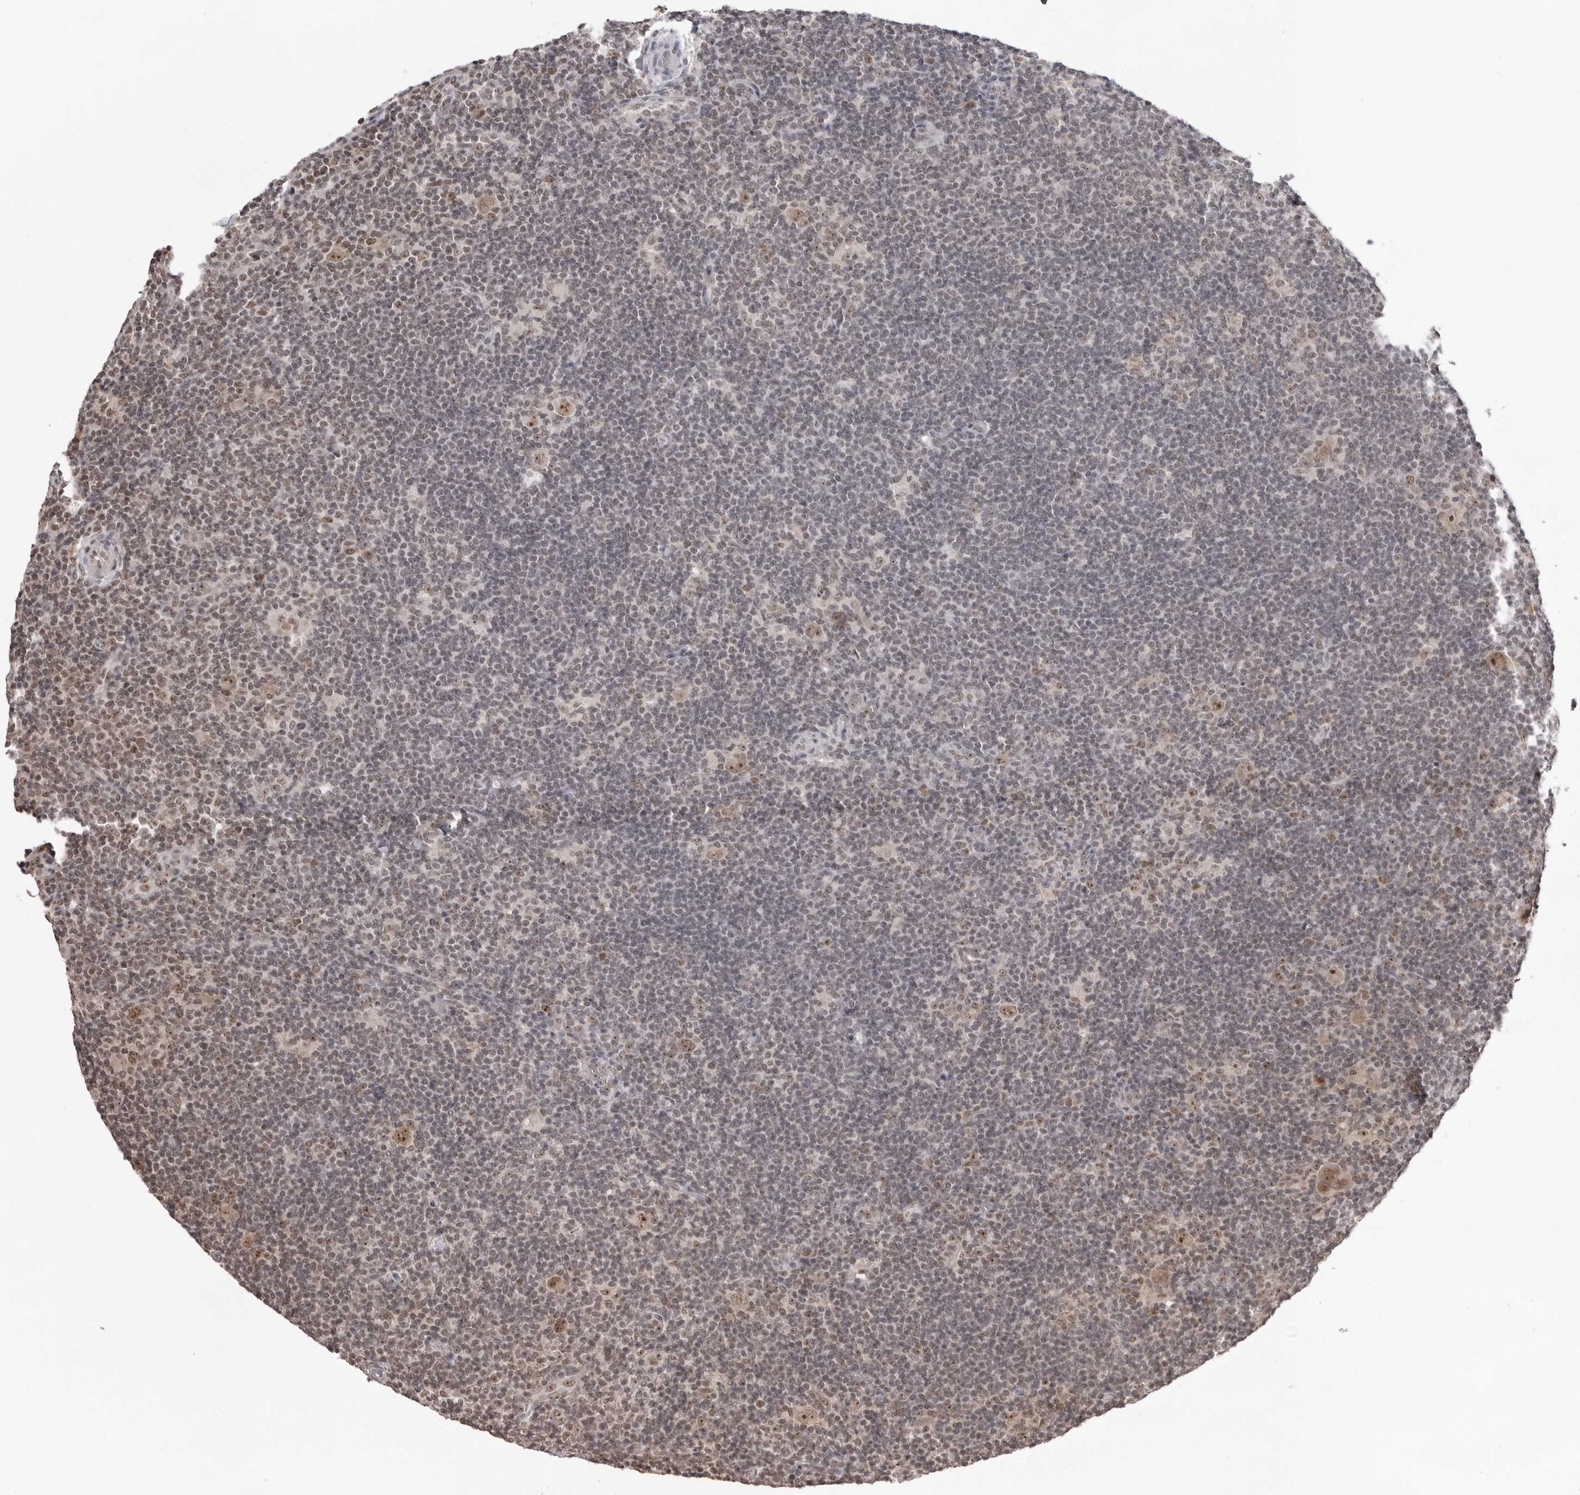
{"staining": {"intensity": "moderate", "quantity": ">75%", "location": "nuclear"}, "tissue": "lymphoma", "cell_type": "Tumor cells", "image_type": "cancer", "snomed": [{"axis": "morphology", "description": "Hodgkin's disease, NOS"}, {"axis": "topography", "description": "Lymph node"}], "caption": "Hodgkin's disease stained with immunohistochemistry (IHC) reveals moderate nuclear positivity in approximately >75% of tumor cells.", "gene": "EXOSC10", "patient": {"sex": "female", "age": 57}}